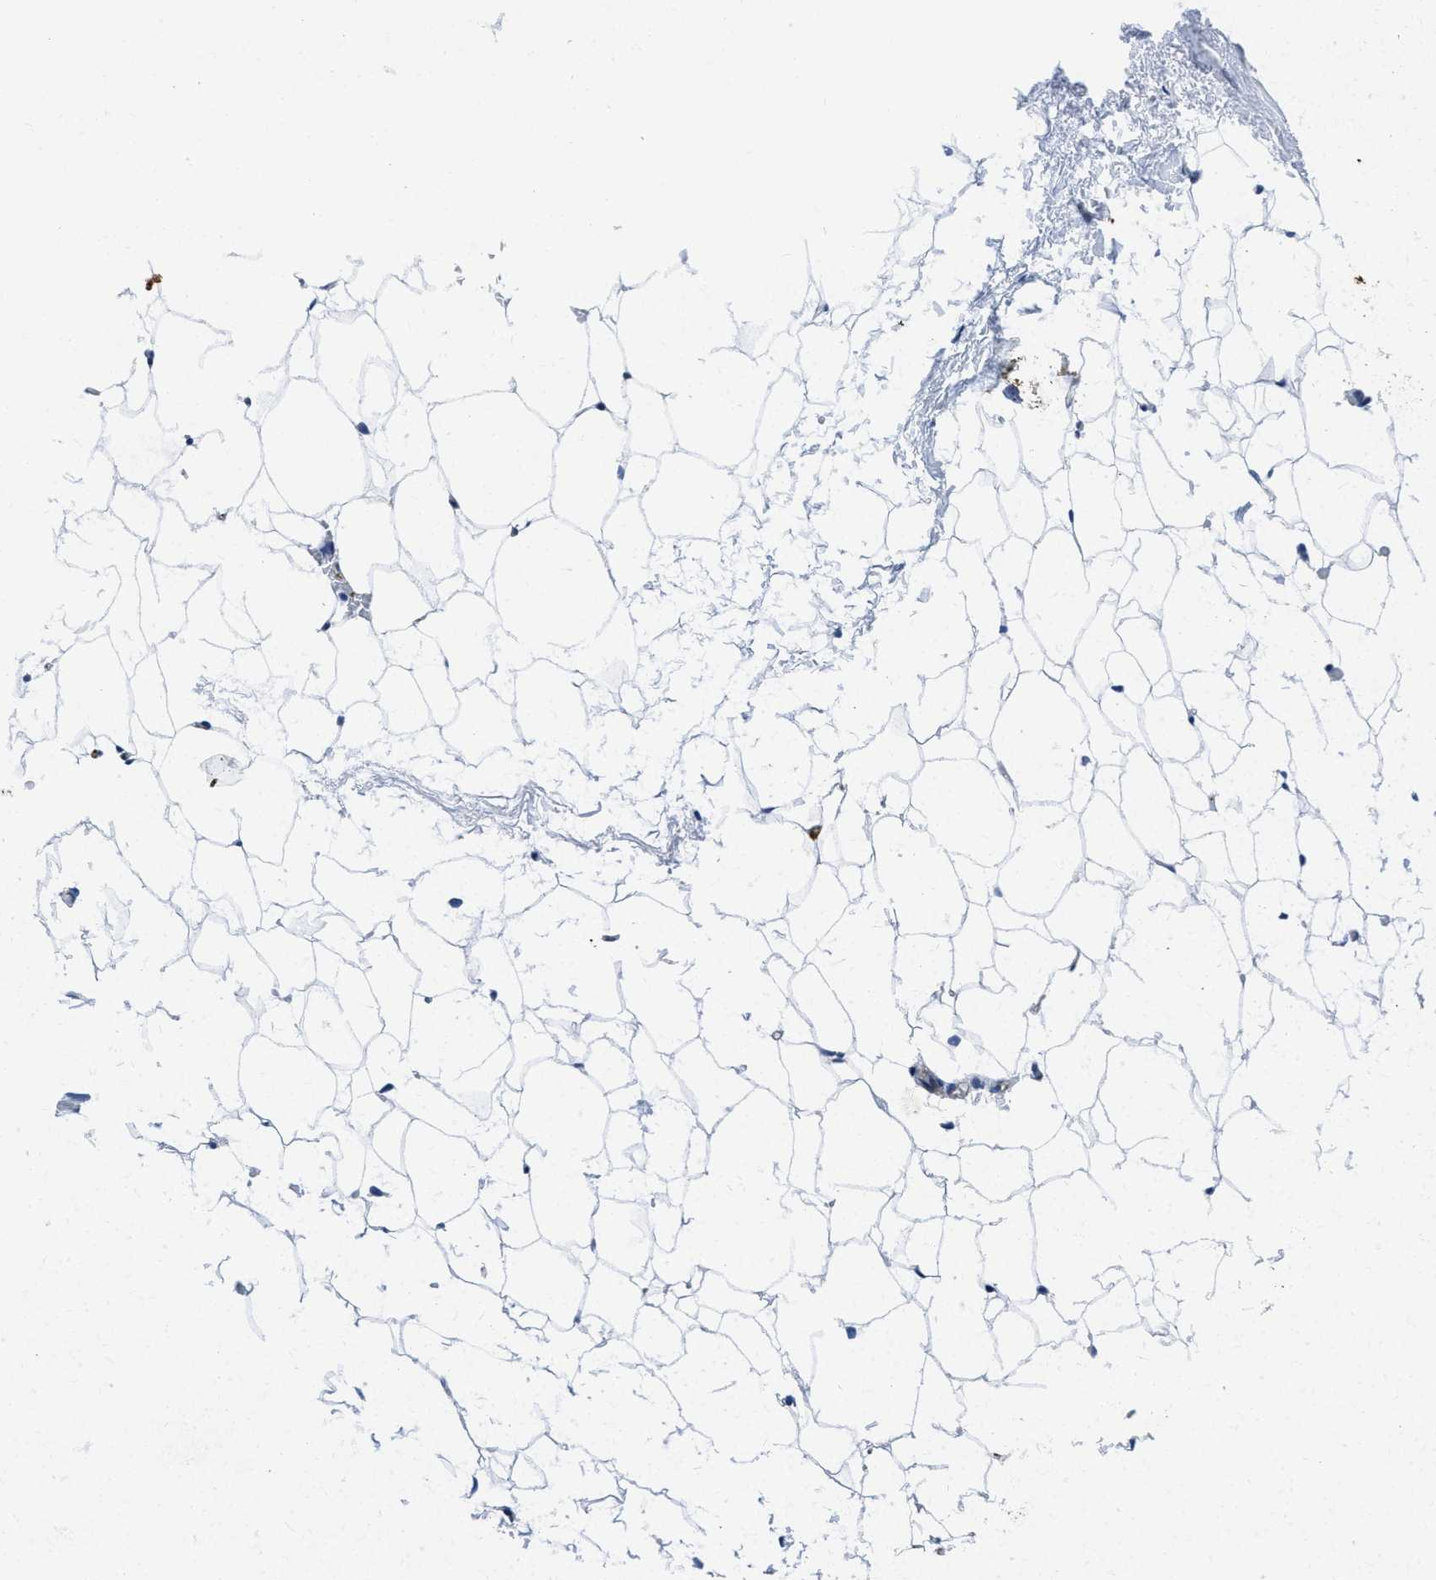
{"staining": {"intensity": "negative", "quantity": "none", "location": "none"}, "tissue": "adipose tissue", "cell_type": "Adipocytes", "image_type": "normal", "snomed": [{"axis": "morphology", "description": "Normal tissue, NOS"}, {"axis": "topography", "description": "Breast"}, {"axis": "topography", "description": "Soft tissue"}], "caption": "DAB (3,3'-diaminobenzidine) immunohistochemical staining of benign human adipose tissue demonstrates no significant expression in adipocytes. Brightfield microscopy of IHC stained with DAB (3,3'-diaminobenzidine) (brown) and hematoxylin (blue), captured at high magnification.", "gene": "ITGA3", "patient": {"sex": "female", "age": 75}}